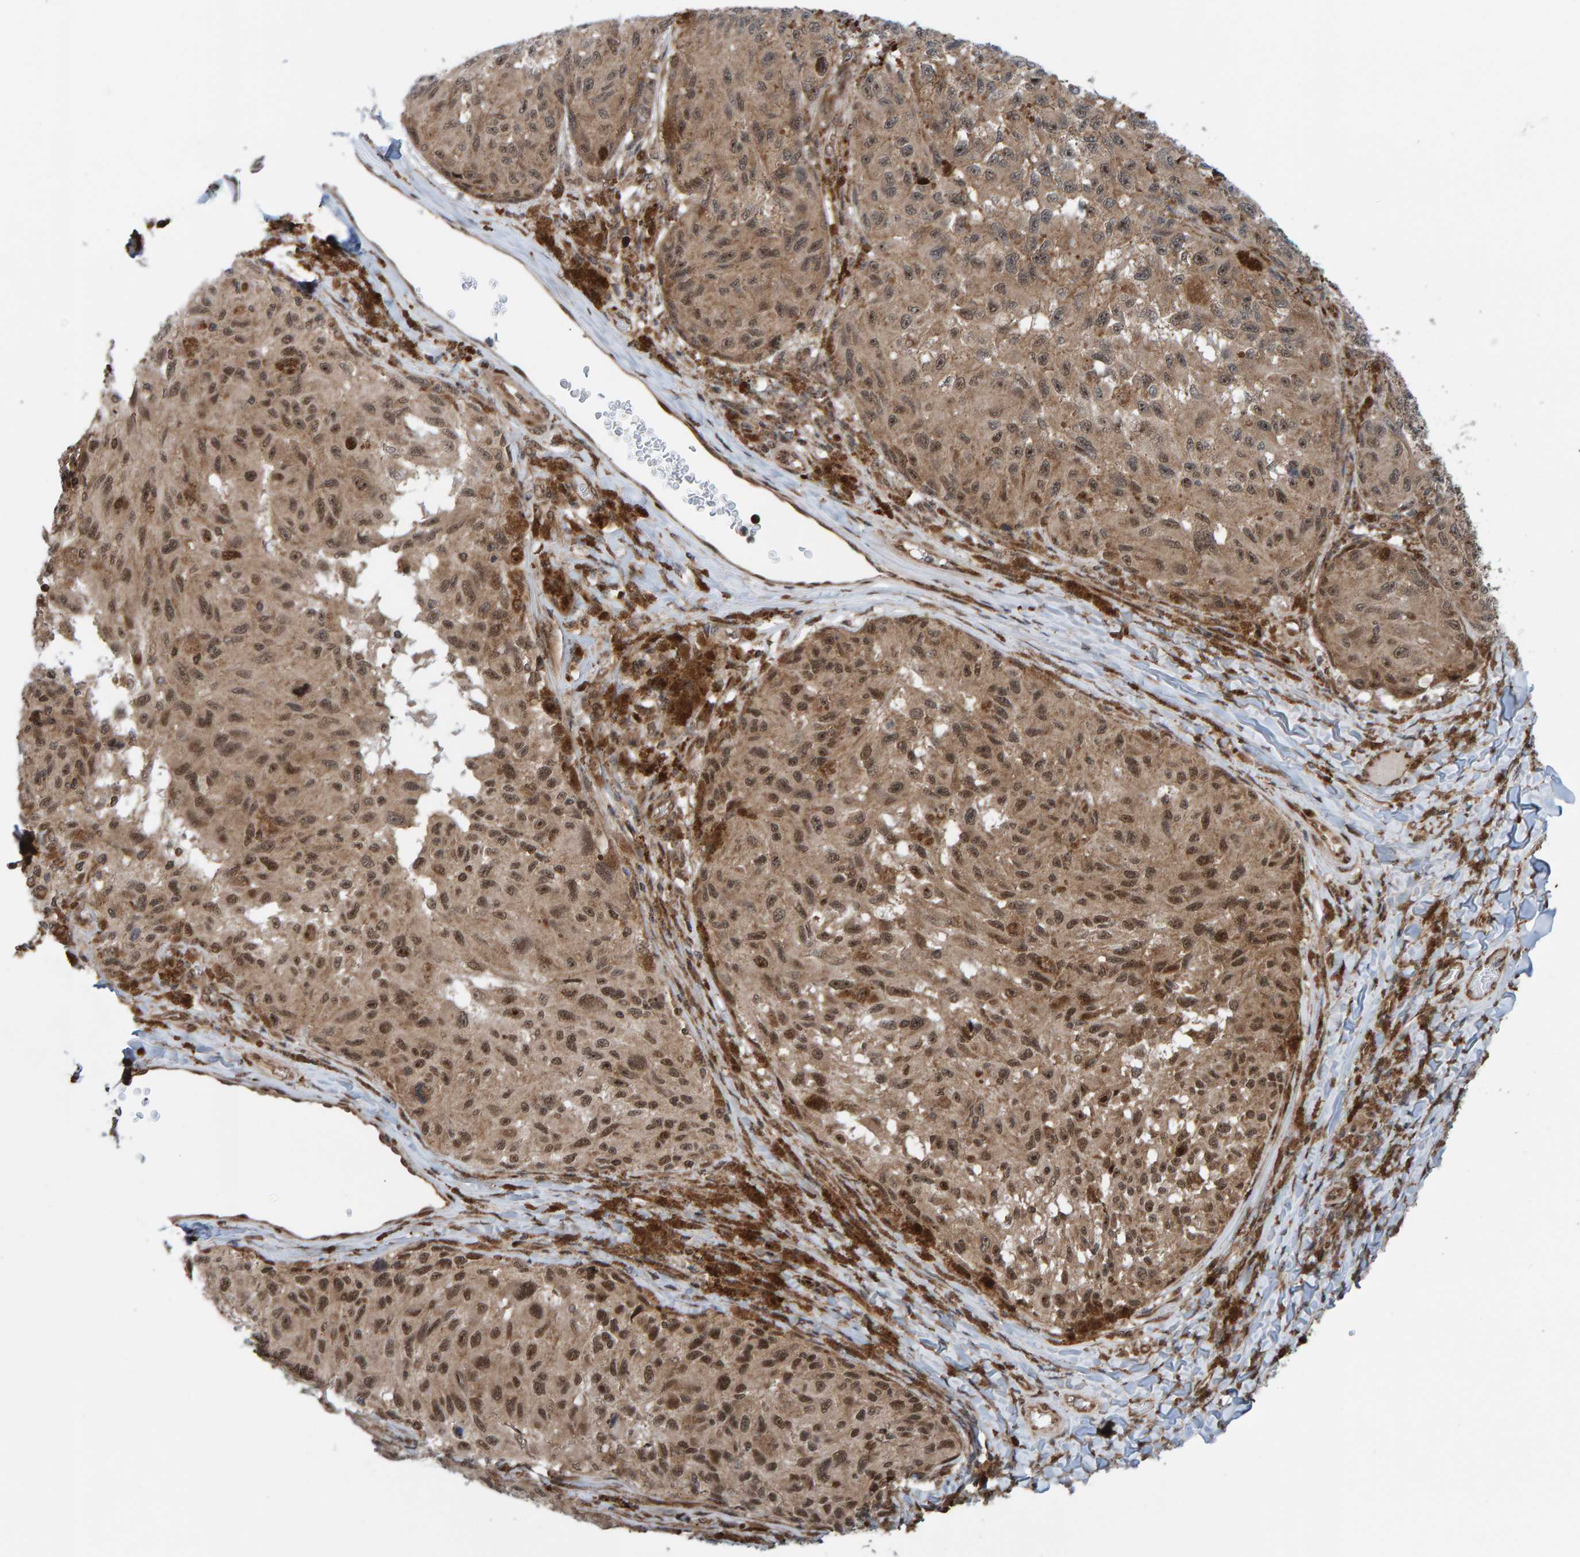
{"staining": {"intensity": "moderate", "quantity": ">75%", "location": "cytoplasmic/membranous,nuclear"}, "tissue": "melanoma", "cell_type": "Tumor cells", "image_type": "cancer", "snomed": [{"axis": "morphology", "description": "Malignant melanoma, NOS"}, {"axis": "topography", "description": "Skin"}], "caption": "Moderate cytoplasmic/membranous and nuclear positivity is seen in approximately >75% of tumor cells in melanoma.", "gene": "ZNF366", "patient": {"sex": "female", "age": 73}}